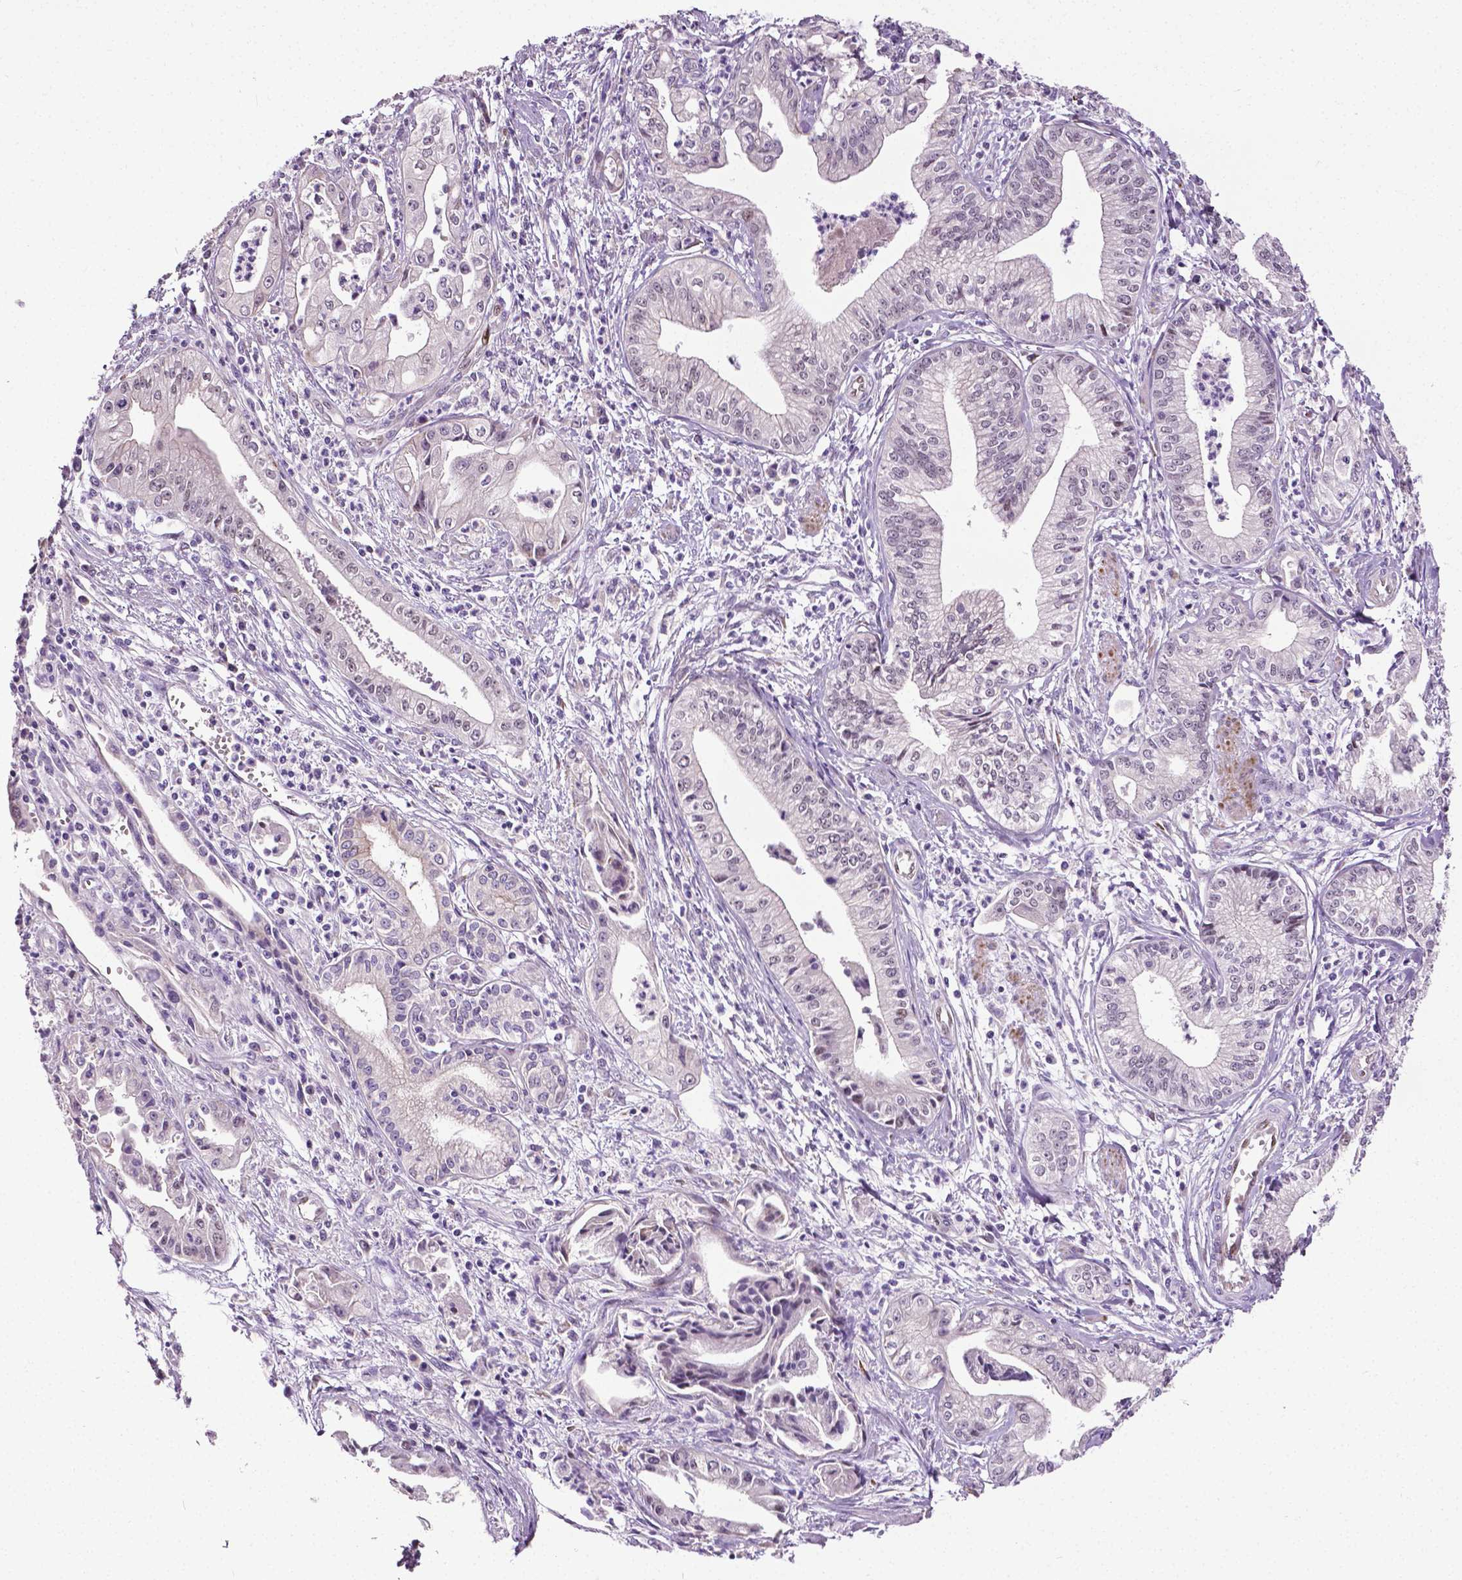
{"staining": {"intensity": "negative", "quantity": "none", "location": "none"}, "tissue": "pancreatic cancer", "cell_type": "Tumor cells", "image_type": "cancer", "snomed": [{"axis": "morphology", "description": "Adenocarcinoma, NOS"}, {"axis": "topography", "description": "Pancreas"}], "caption": "There is no significant staining in tumor cells of adenocarcinoma (pancreatic).", "gene": "PTGER3", "patient": {"sex": "female", "age": 65}}